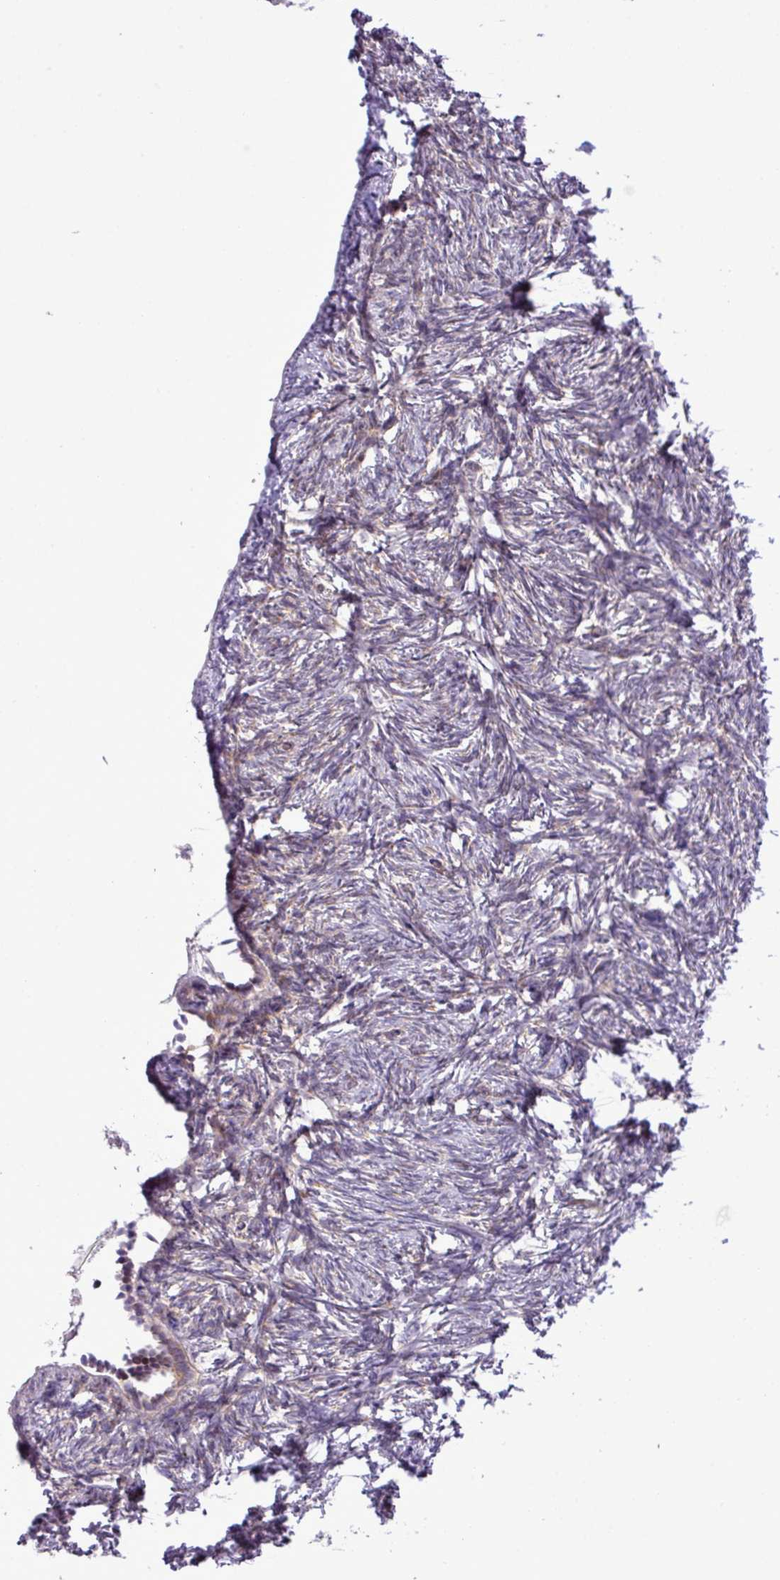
{"staining": {"intensity": "negative", "quantity": "none", "location": "none"}, "tissue": "ovary", "cell_type": "Ovarian stroma cells", "image_type": "normal", "snomed": [{"axis": "morphology", "description": "Normal tissue, NOS"}, {"axis": "topography", "description": "Ovary"}], "caption": "Immunohistochemical staining of unremarkable ovary displays no significant expression in ovarian stroma cells. The staining was performed using DAB to visualize the protein expression in brown, while the nuclei were stained in blue with hematoxylin (Magnification: 20x).", "gene": "FAM222B", "patient": {"sex": "female", "age": 51}}